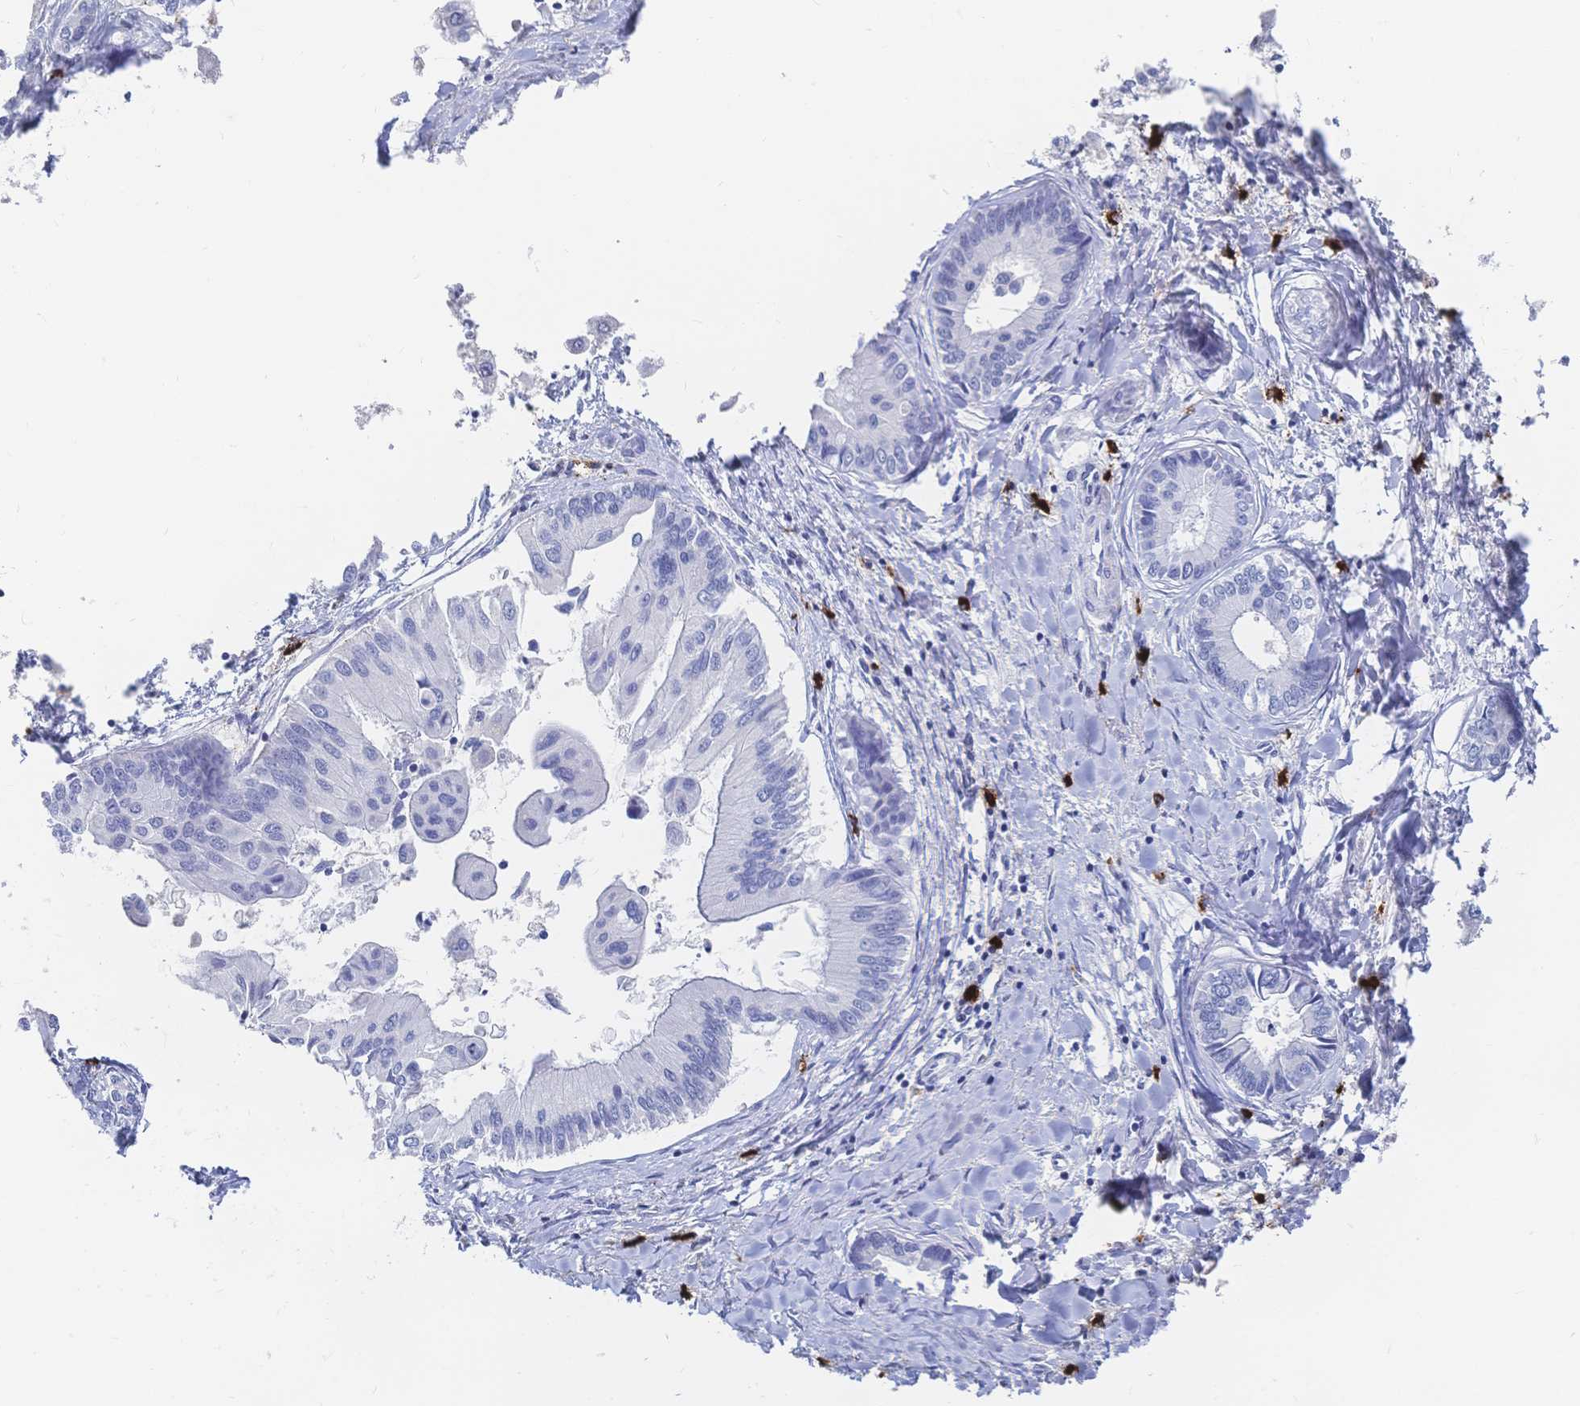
{"staining": {"intensity": "negative", "quantity": "none", "location": "none"}, "tissue": "liver cancer", "cell_type": "Tumor cells", "image_type": "cancer", "snomed": [{"axis": "morphology", "description": "Cholangiocarcinoma"}, {"axis": "topography", "description": "Liver"}], "caption": "Liver cancer (cholangiocarcinoma) stained for a protein using immunohistochemistry (IHC) displays no staining tumor cells.", "gene": "IL2RB", "patient": {"sex": "male", "age": 66}}